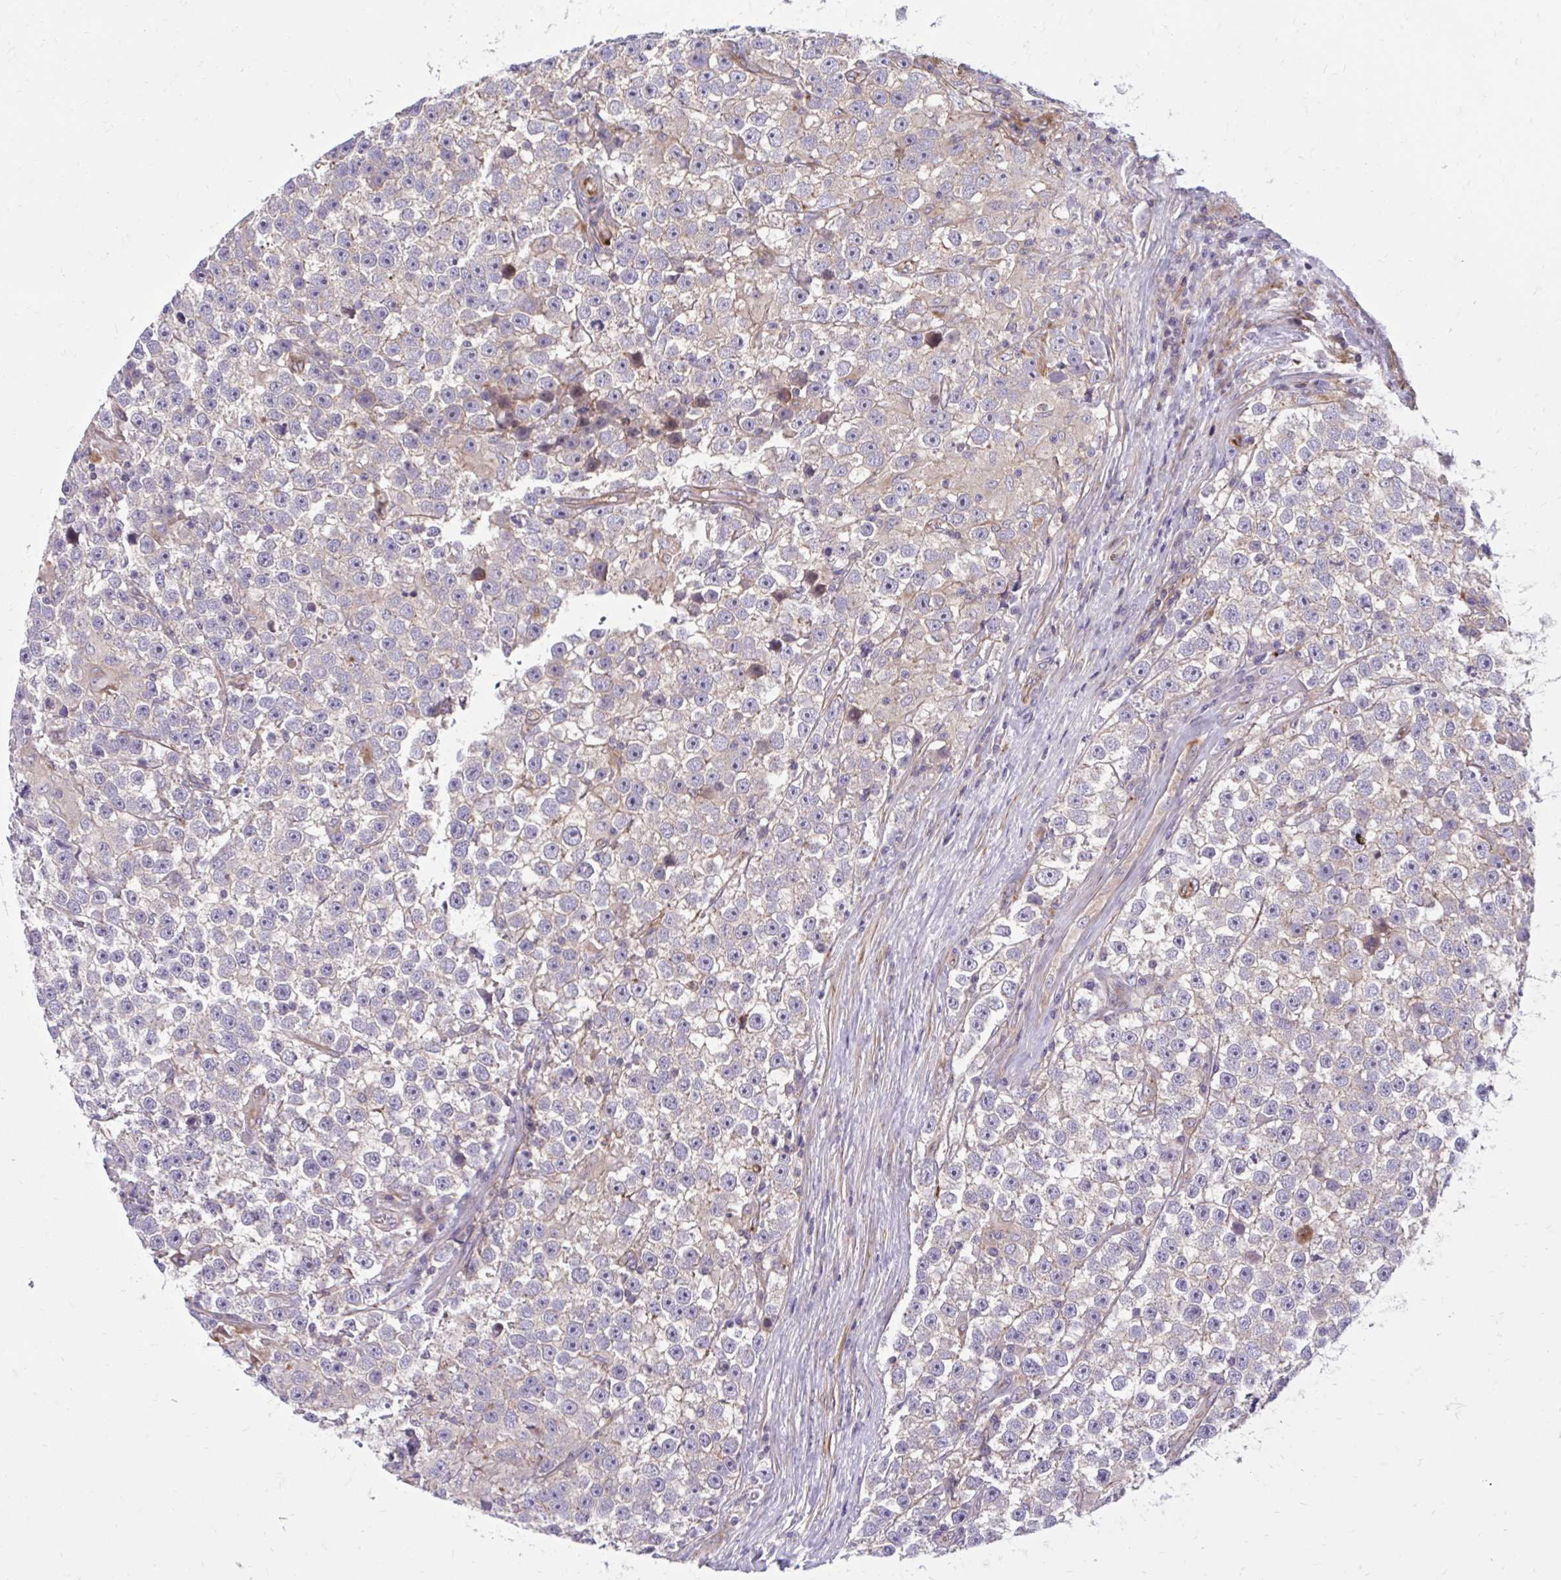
{"staining": {"intensity": "negative", "quantity": "none", "location": "none"}, "tissue": "testis cancer", "cell_type": "Tumor cells", "image_type": "cancer", "snomed": [{"axis": "morphology", "description": "Seminoma, NOS"}, {"axis": "topography", "description": "Testis"}], "caption": "Immunohistochemical staining of human testis seminoma demonstrates no significant positivity in tumor cells.", "gene": "FAP", "patient": {"sex": "male", "age": 31}}